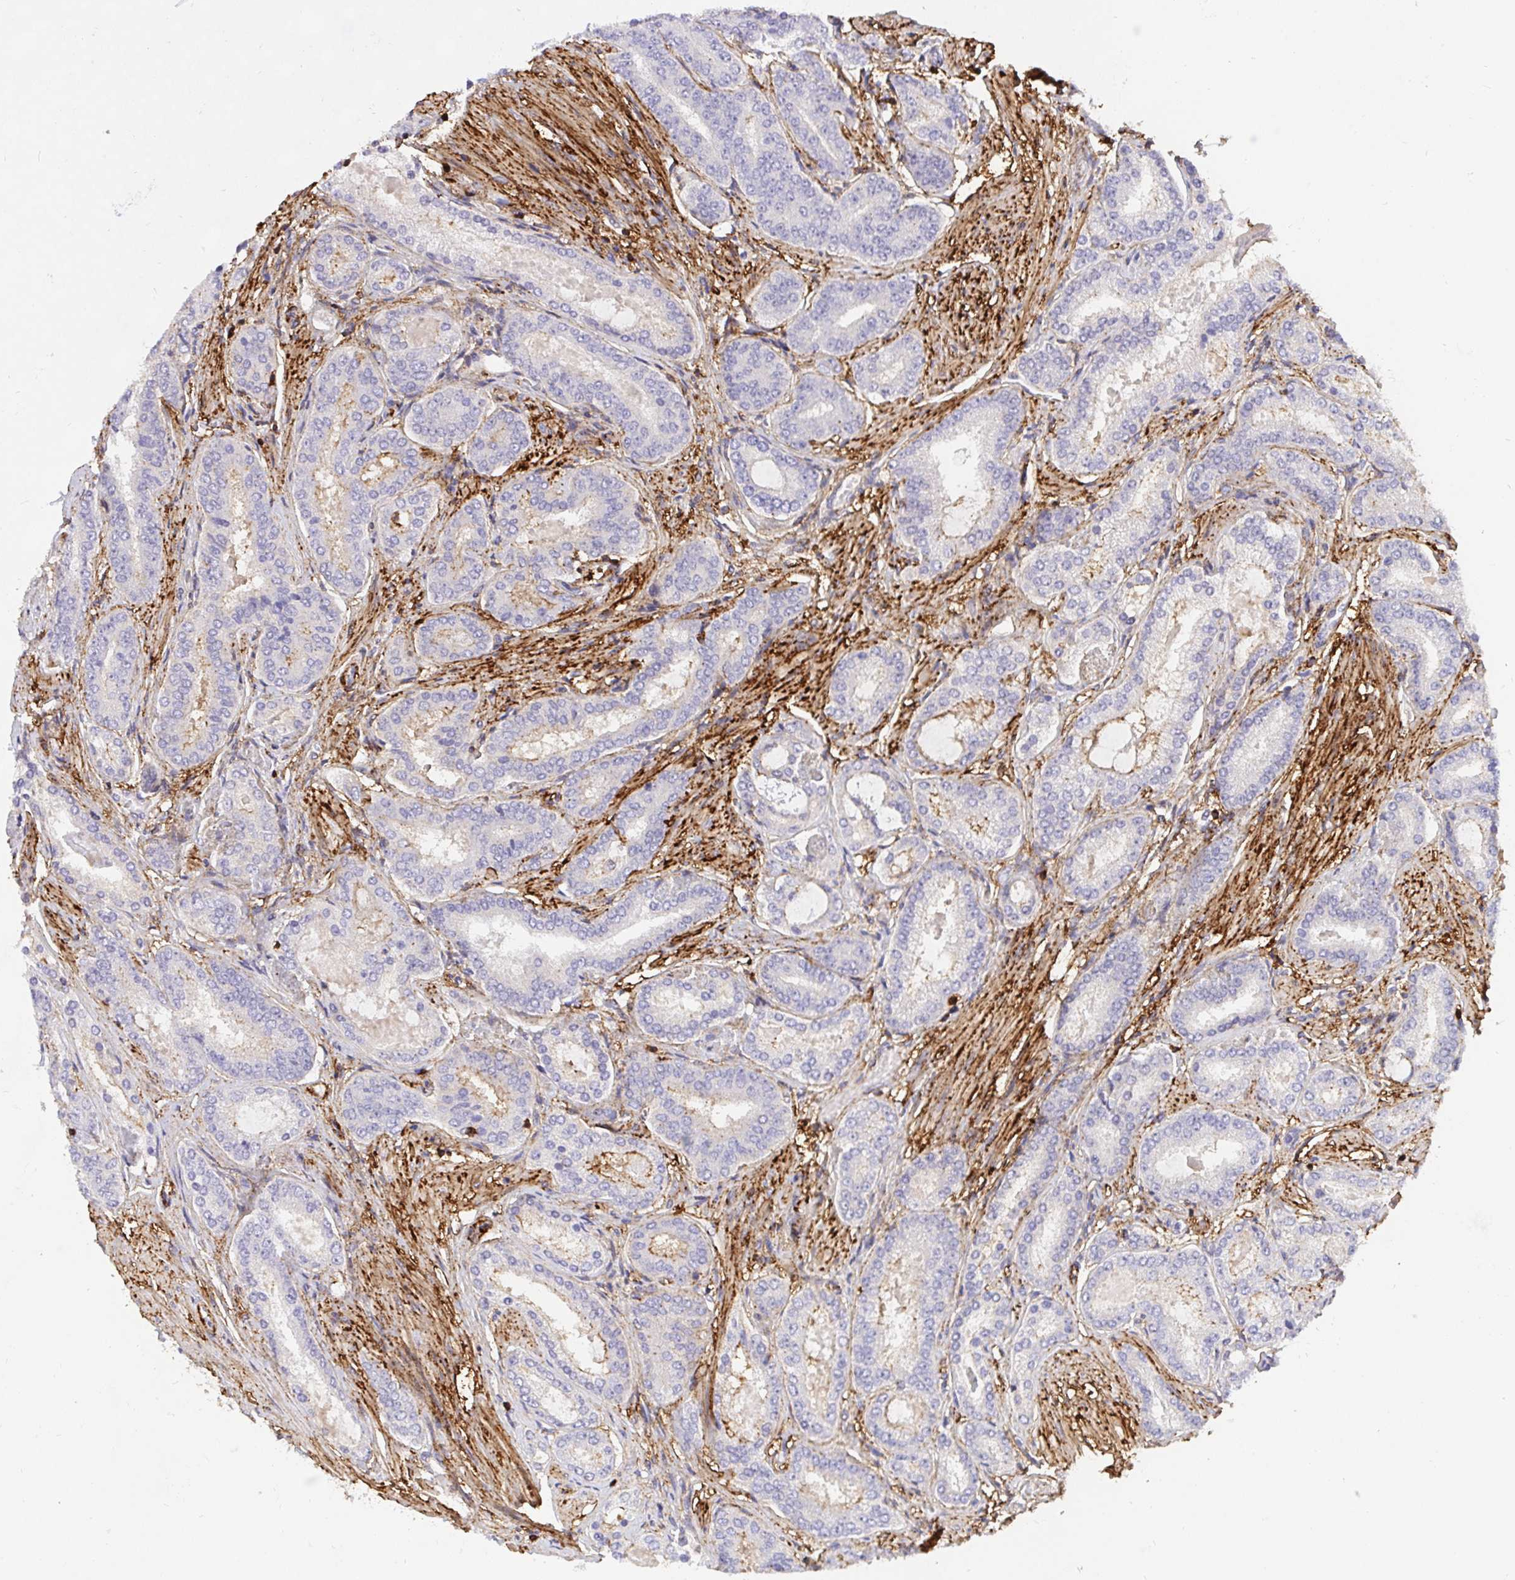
{"staining": {"intensity": "weak", "quantity": "<25%", "location": "cytoplasmic/membranous"}, "tissue": "prostate cancer", "cell_type": "Tumor cells", "image_type": "cancer", "snomed": [{"axis": "morphology", "description": "Adenocarcinoma, High grade"}, {"axis": "topography", "description": "Prostate"}], "caption": "Tumor cells show no significant positivity in prostate high-grade adenocarcinoma. (DAB (3,3'-diaminobenzidine) immunohistochemistry (IHC) visualized using brightfield microscopy, high magnification).", "gene": "ERI1", "patient": {"sex": "male", "age": 63}}